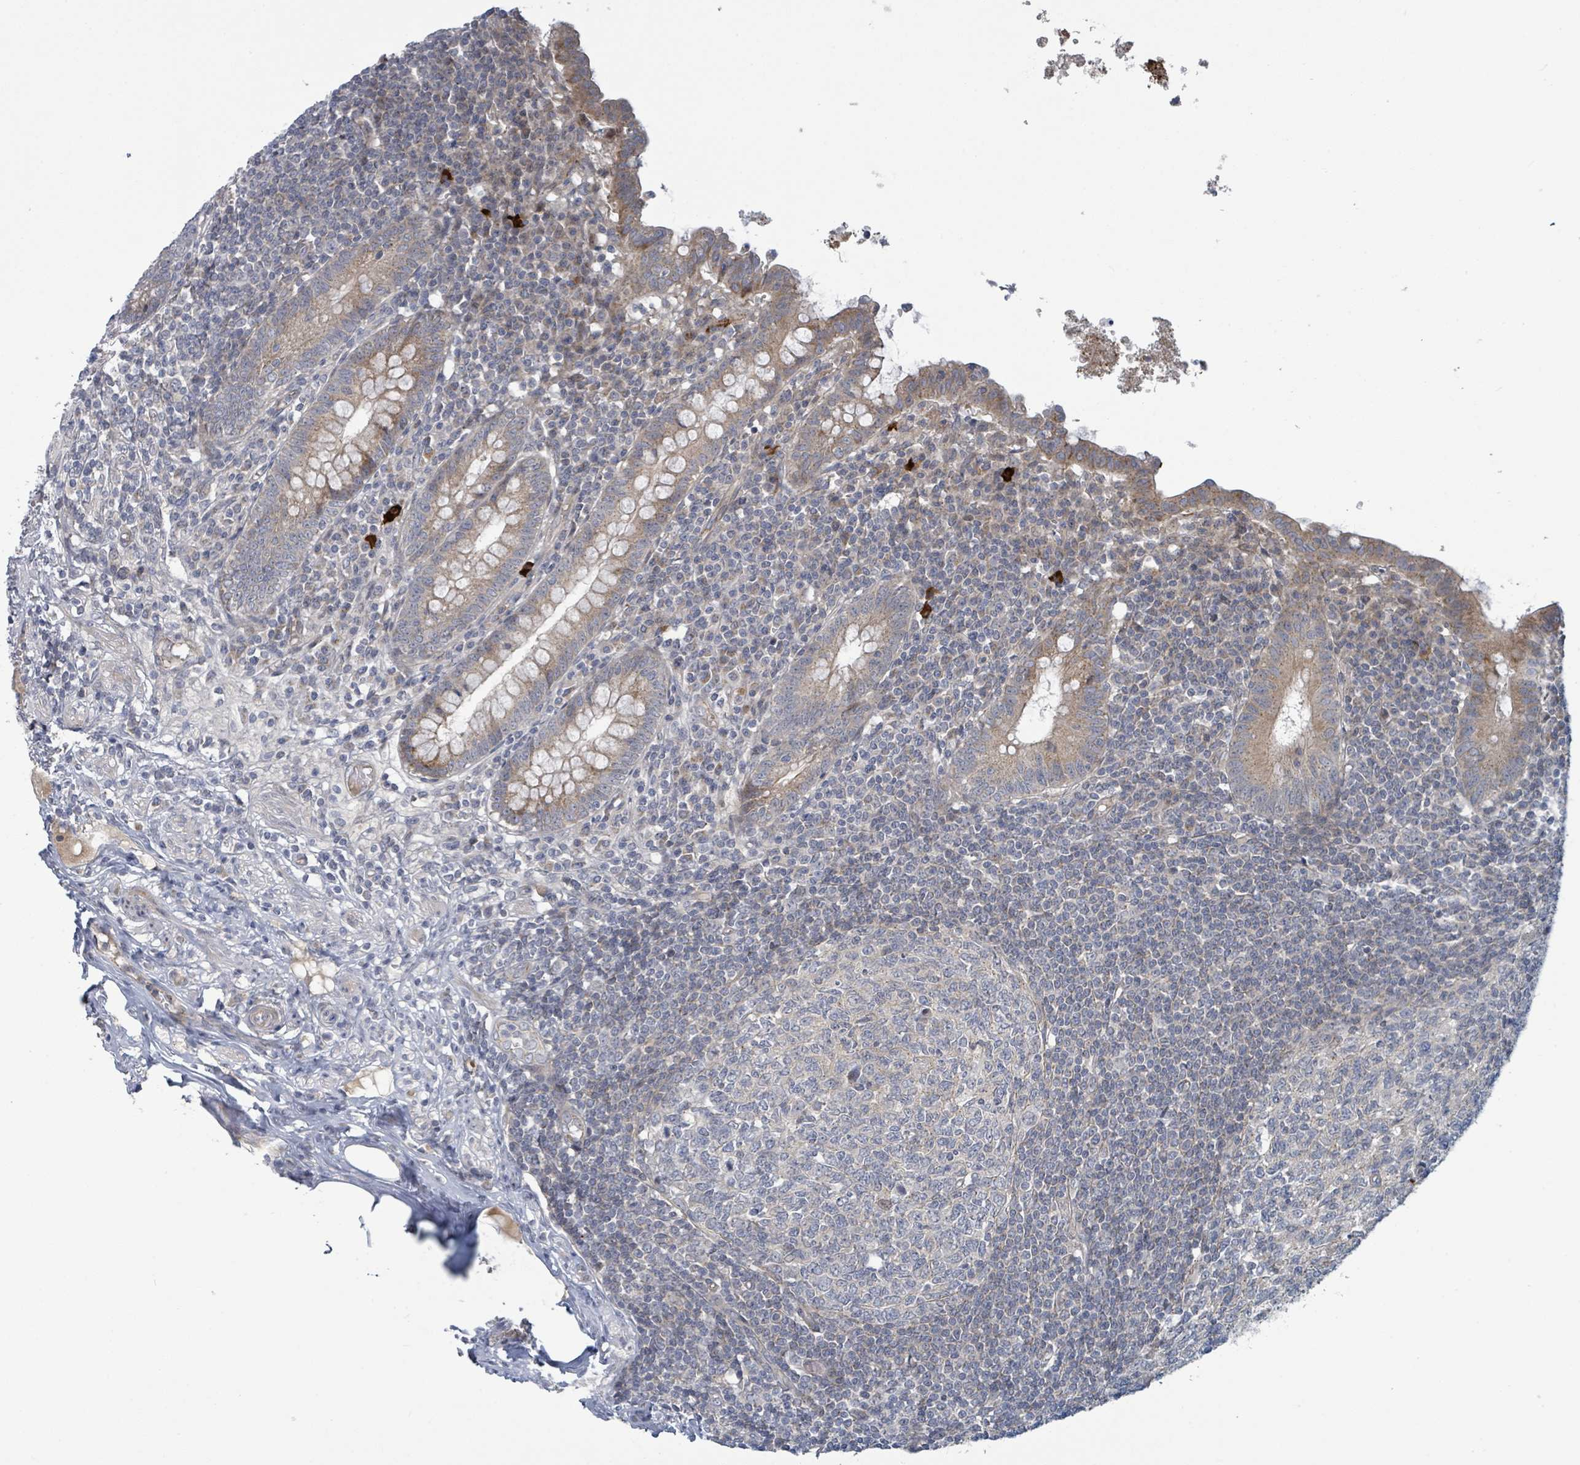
{"staining": {"intensity": "moderate", "quantity": ">75%", "location": "cytoplasmic/membranous"}, "tissue": "appendix", "cell_type": "Glandular cells", "image_type": "normal", "snomed": [{"axis": "morphology", "description": "Normal tissue, NOS"}, {"axis": "topography", "description": "Appendix"}], "caption": "Appendix stained for a protein reveals moderate cytoplasmic/membranous positivity in glandular cells. (Stains: DAB in brown, nuclei in blue, Microscopy: brightfield microscopy at high magnification).", "gene": "COL5A3", "patient": {"sex": "male", "age": 83}}